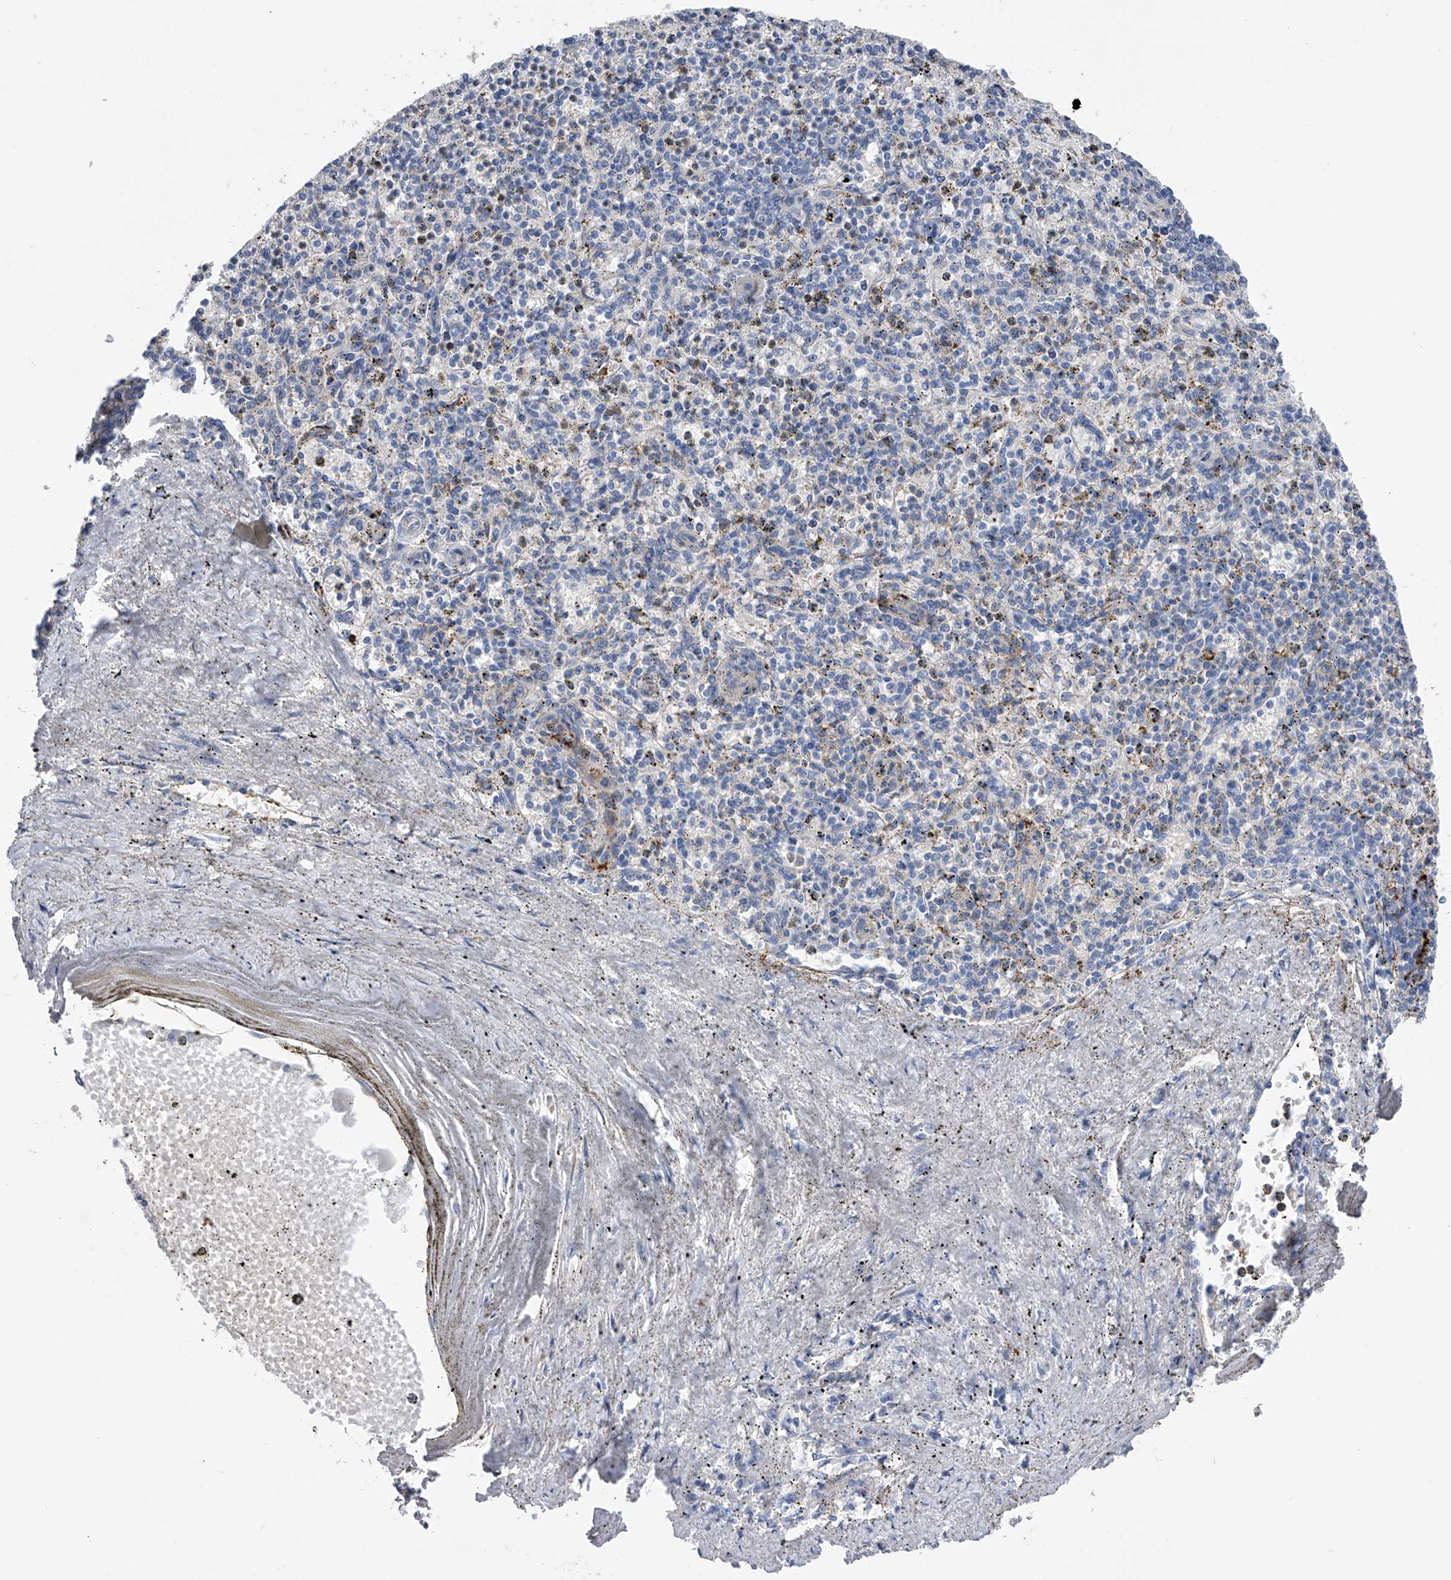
{"staining": {"intensity": "negative", "quantity": "none", "location": "none"}, "tissue": "spleen", "cell_type": "Cells in red pulp", "image_type": "normal", "snomed": [{"axis": "morphology", "description": "Normal tissue, NOS"}, {"axis": "topography", "description": "Spleen"}], "caption": "An immunohistochemistry histopathology image of normal spleen is shown. There is no staining in cells in red pulp of spleen. (Brightfield microscopy of DAB (3,3'-diaminobenzidine) immunohistochemistry at high magnification).", "gene": "RWDD2A", "patient": {"sex": "male", "age": 72}}